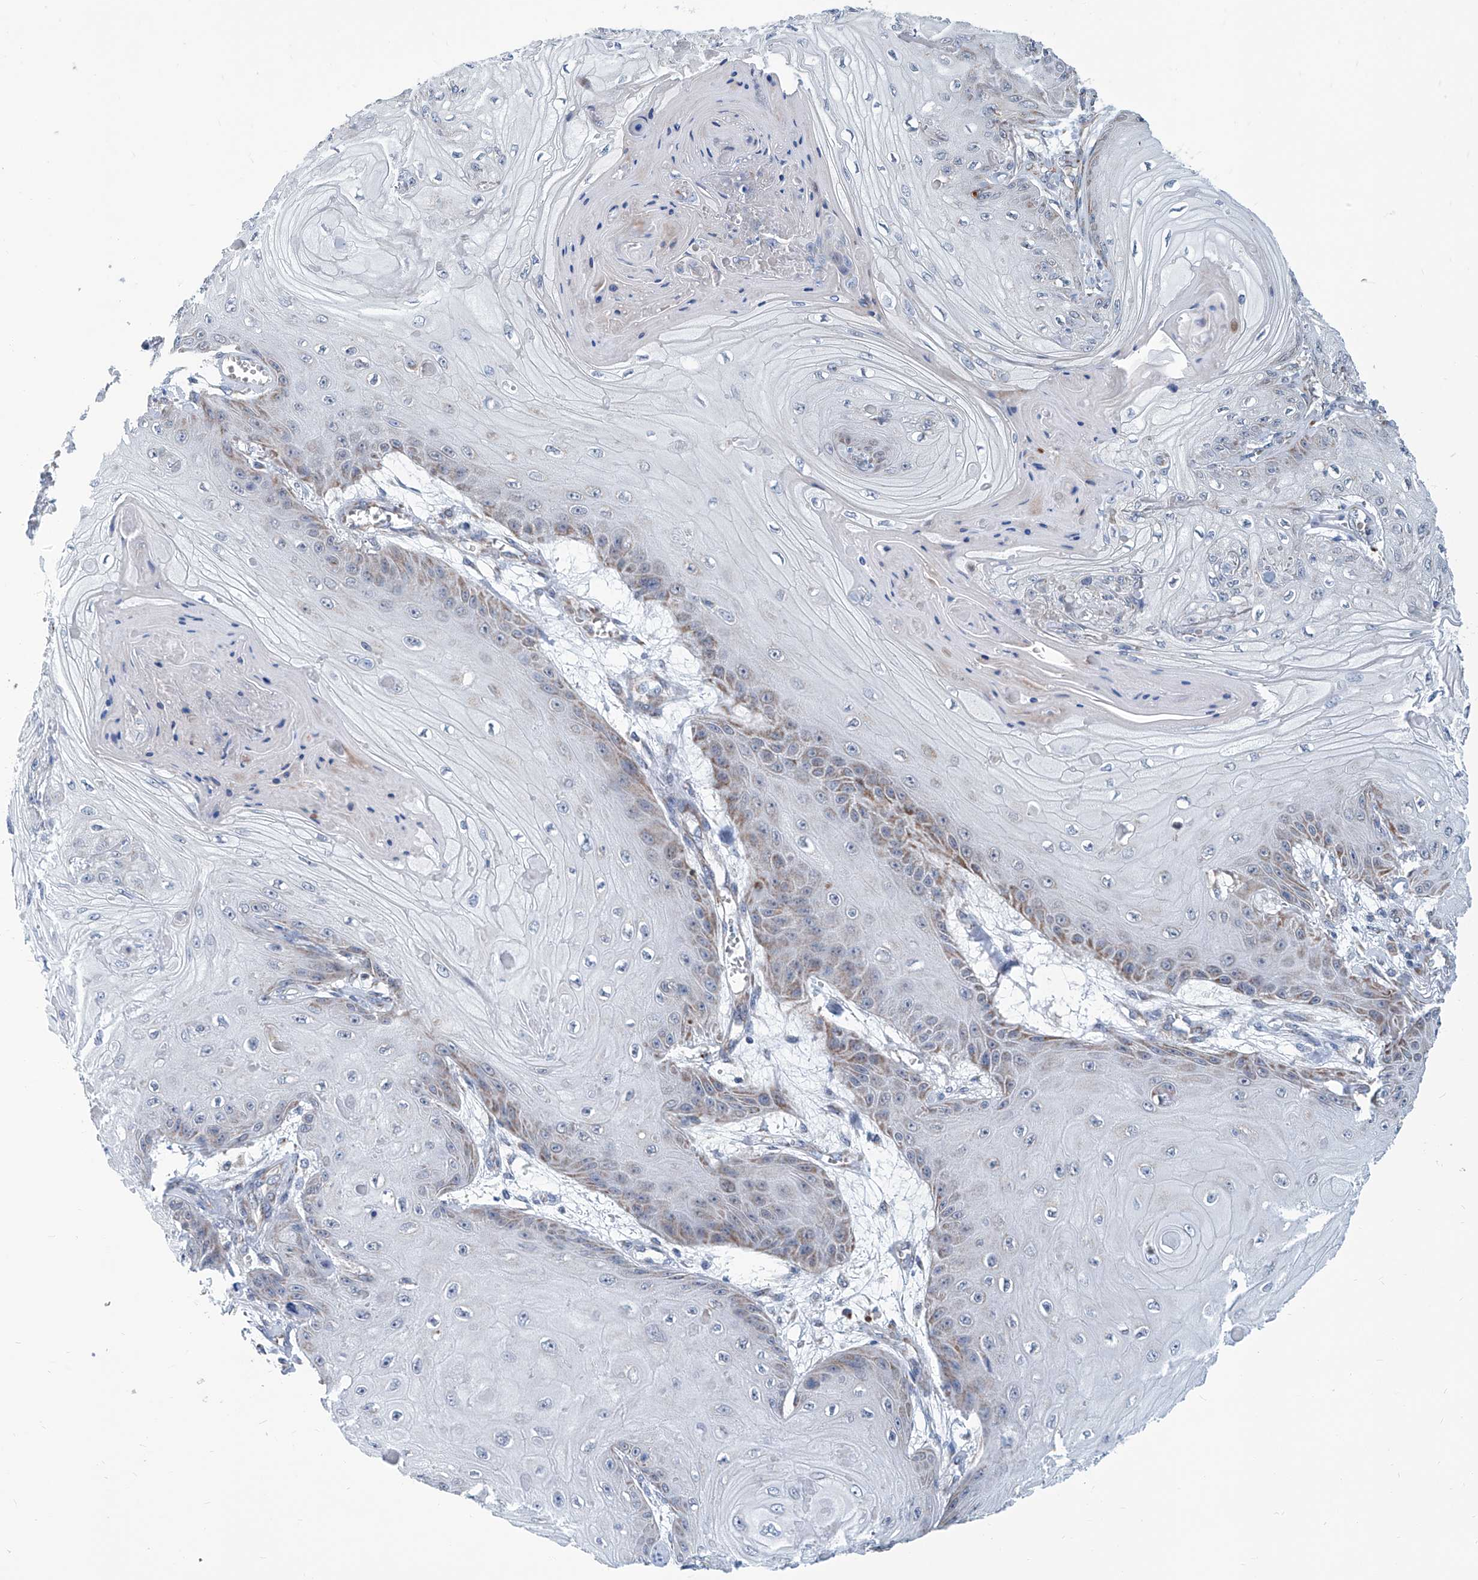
{"staining": {"intensity": "moderate", "quantity": "<25%", "location": "cytoplasmic/membranous"}, "tissue": "skin cancer", "cell_type": "Tumor cells", "image_type": "cancer", "snomed": [{"axis": "morphology", "description": "Squamous cell carcinoma, NOS"}, {"axis": "topography", "description": "Skin"}], "caption": "Human skin squamous cell carcinoma stained with a protein marker shows moderate staining in tumor cells.", "gene": "USP48", "patient": {"sex": "male", "age": 74}}